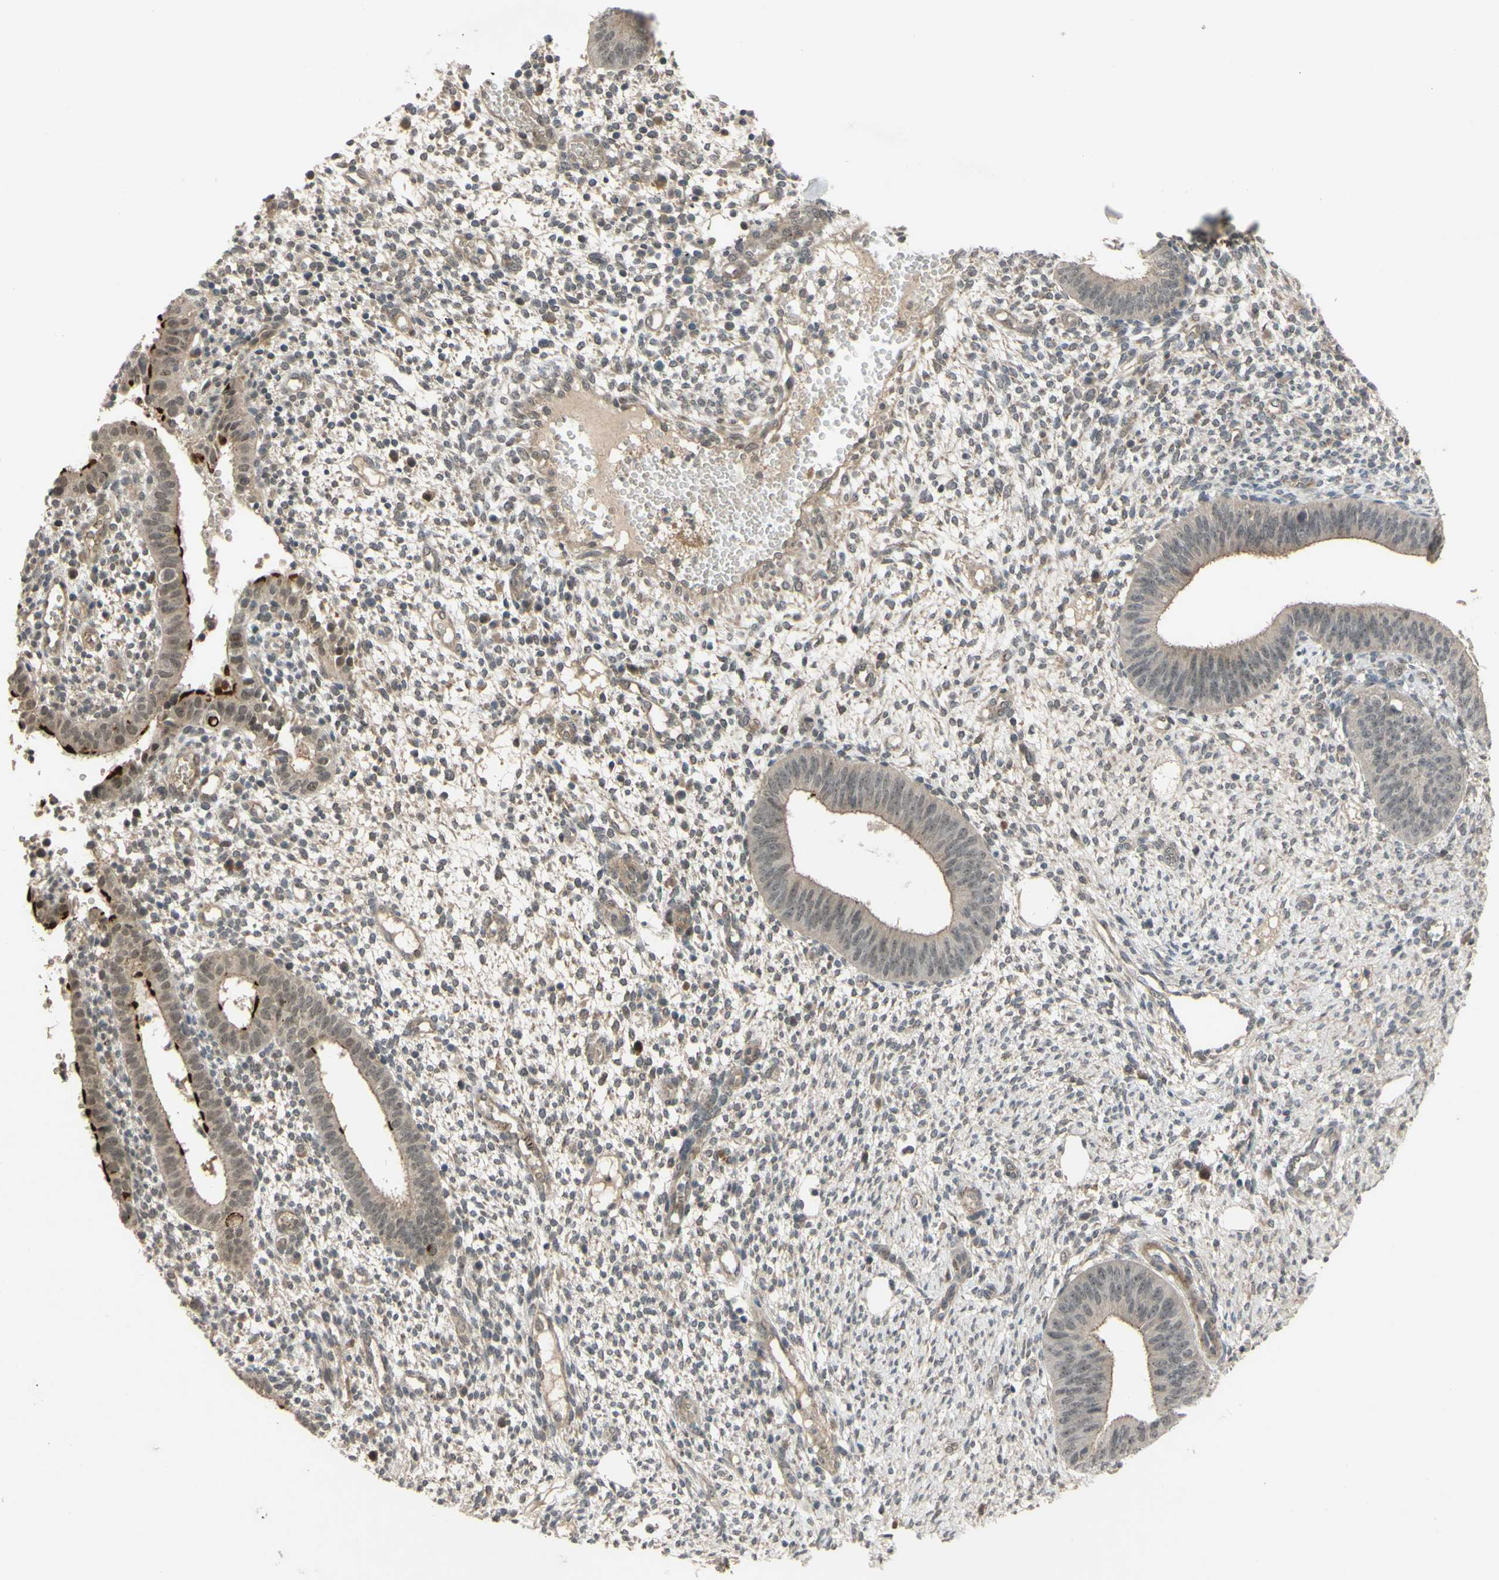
{"staining": {"intensity": "weak", "quantity": ">75%", "location": "cytoplasmic/membranous"}, "tissue": "endometrium", "cell_type": "Cells in endometrial stroma", "image_type": "normal", "snomed": [{"axis": "morphology", "description": "Normal tissue, NOS"}, {"axis": "topography", "description": "Endometrium"}], "caption": "Cells in endometrial stroma demonstrate weak cytoplasmic/membranous expression in about >75% of cells in unremarkable endometrium. (Brightfield microscopy of DAB IHC at high magnification).", "gene": "ALK", "patient": {"sex": "female", "age": 35}}